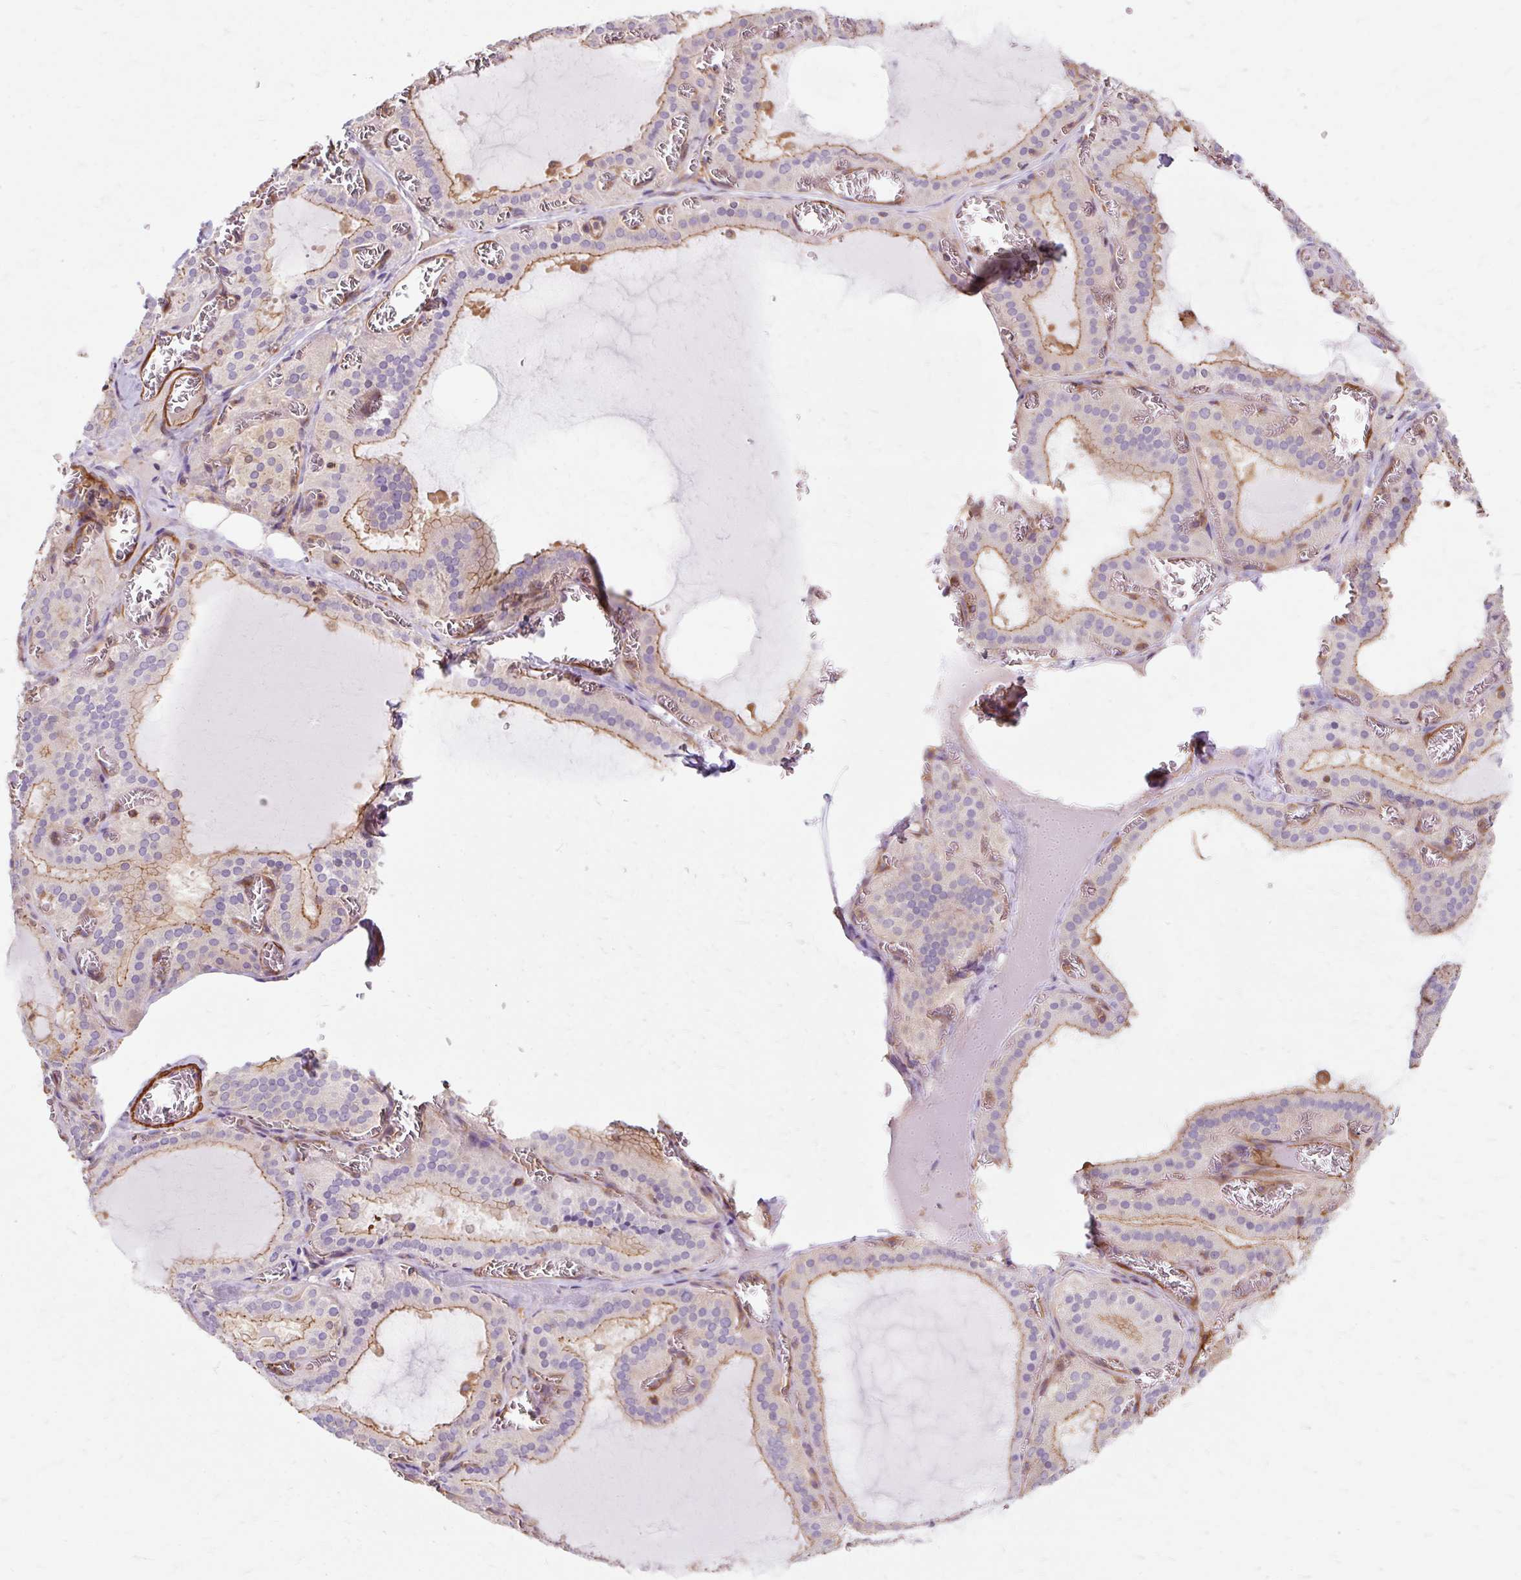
{"staining": {"intensity": "moderate", "quantity": "25%-75%", "location": "cytoplasmic/membranous"}, "tissue": "thyroid gland", "cell_type": "Glandular cells", "image_type": "normal", "snomed": [{"axis": "morphology", "description": "Normal tissue, NOS"}, {"axis": "topography", "description": "Thyroid gland"}], "caption": "IHC (DAB (3,3'-diaminobenzidine)) staining of normal human thyroid gland shows moderate cytoplasmic/membranous protein staining in approximately 25%-75% of glandular cells. The protein is shown in brown color, while the nuclei are stained blue.", "gene": "TBC1D2B", "patient": {"sex": "female", "age": 30}}